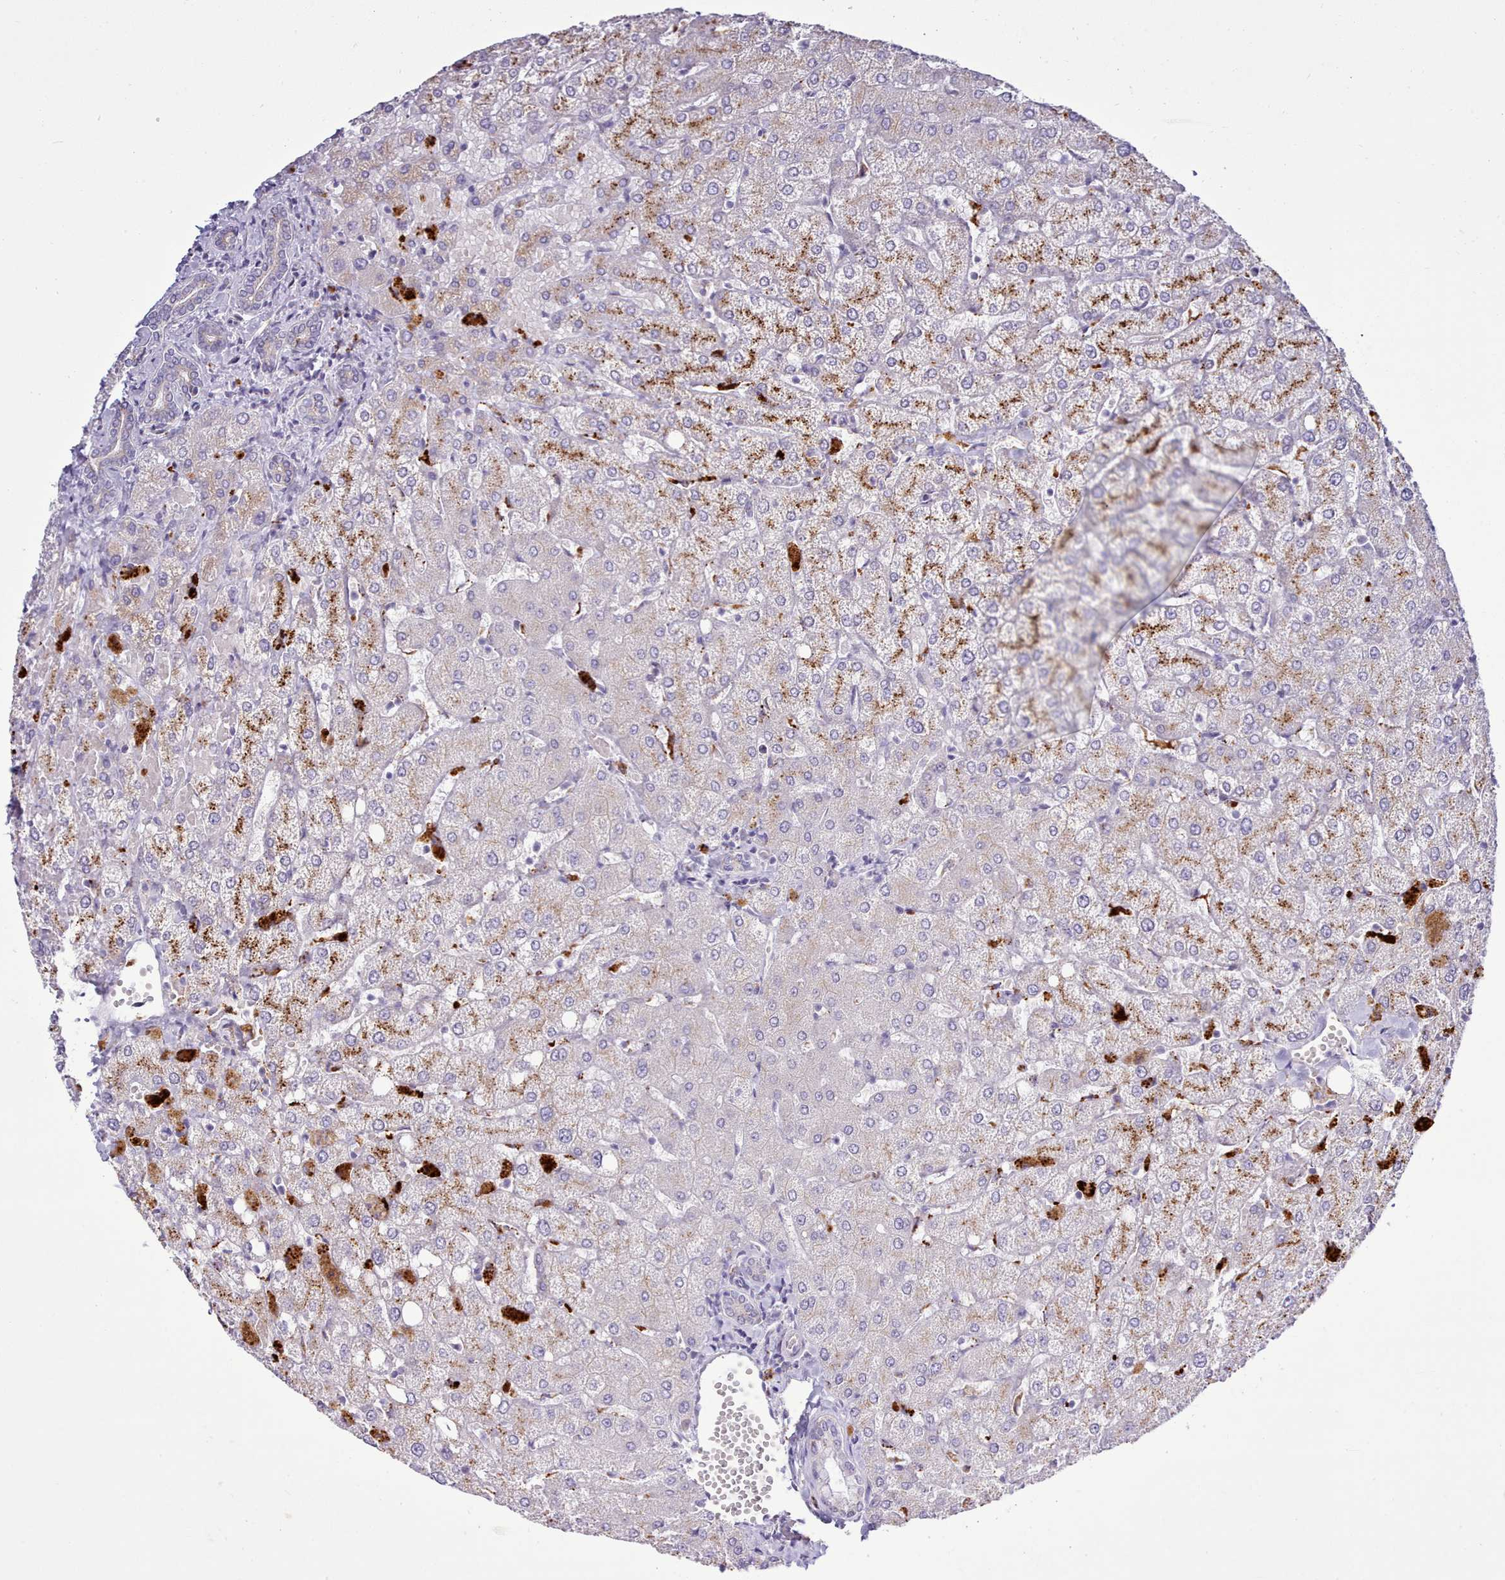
{"staining": {"intensity": "weak", "quantity": "<25%", "location": "cytoplasmic/membranous"}, "tissue": "liver", "cell_type": "Cholangiocytes", "image_type": "normal", "snomed": [{"axis": "morphology", "description": "Normal tissue, NOS"}, {"axis": "topography", "description": "Liver"}], "caption": "An IHC histopathology image of unremarkable liver is shown. There is no staining in cholangiocytes of liver. (Brightfield microscopy of DAB (3,3'-diaminobenzidine) immunohistochemistry (IHC) at high magnification).", "gene": "SRD5A1", "patient": {"sex": "female", "age": 54}}